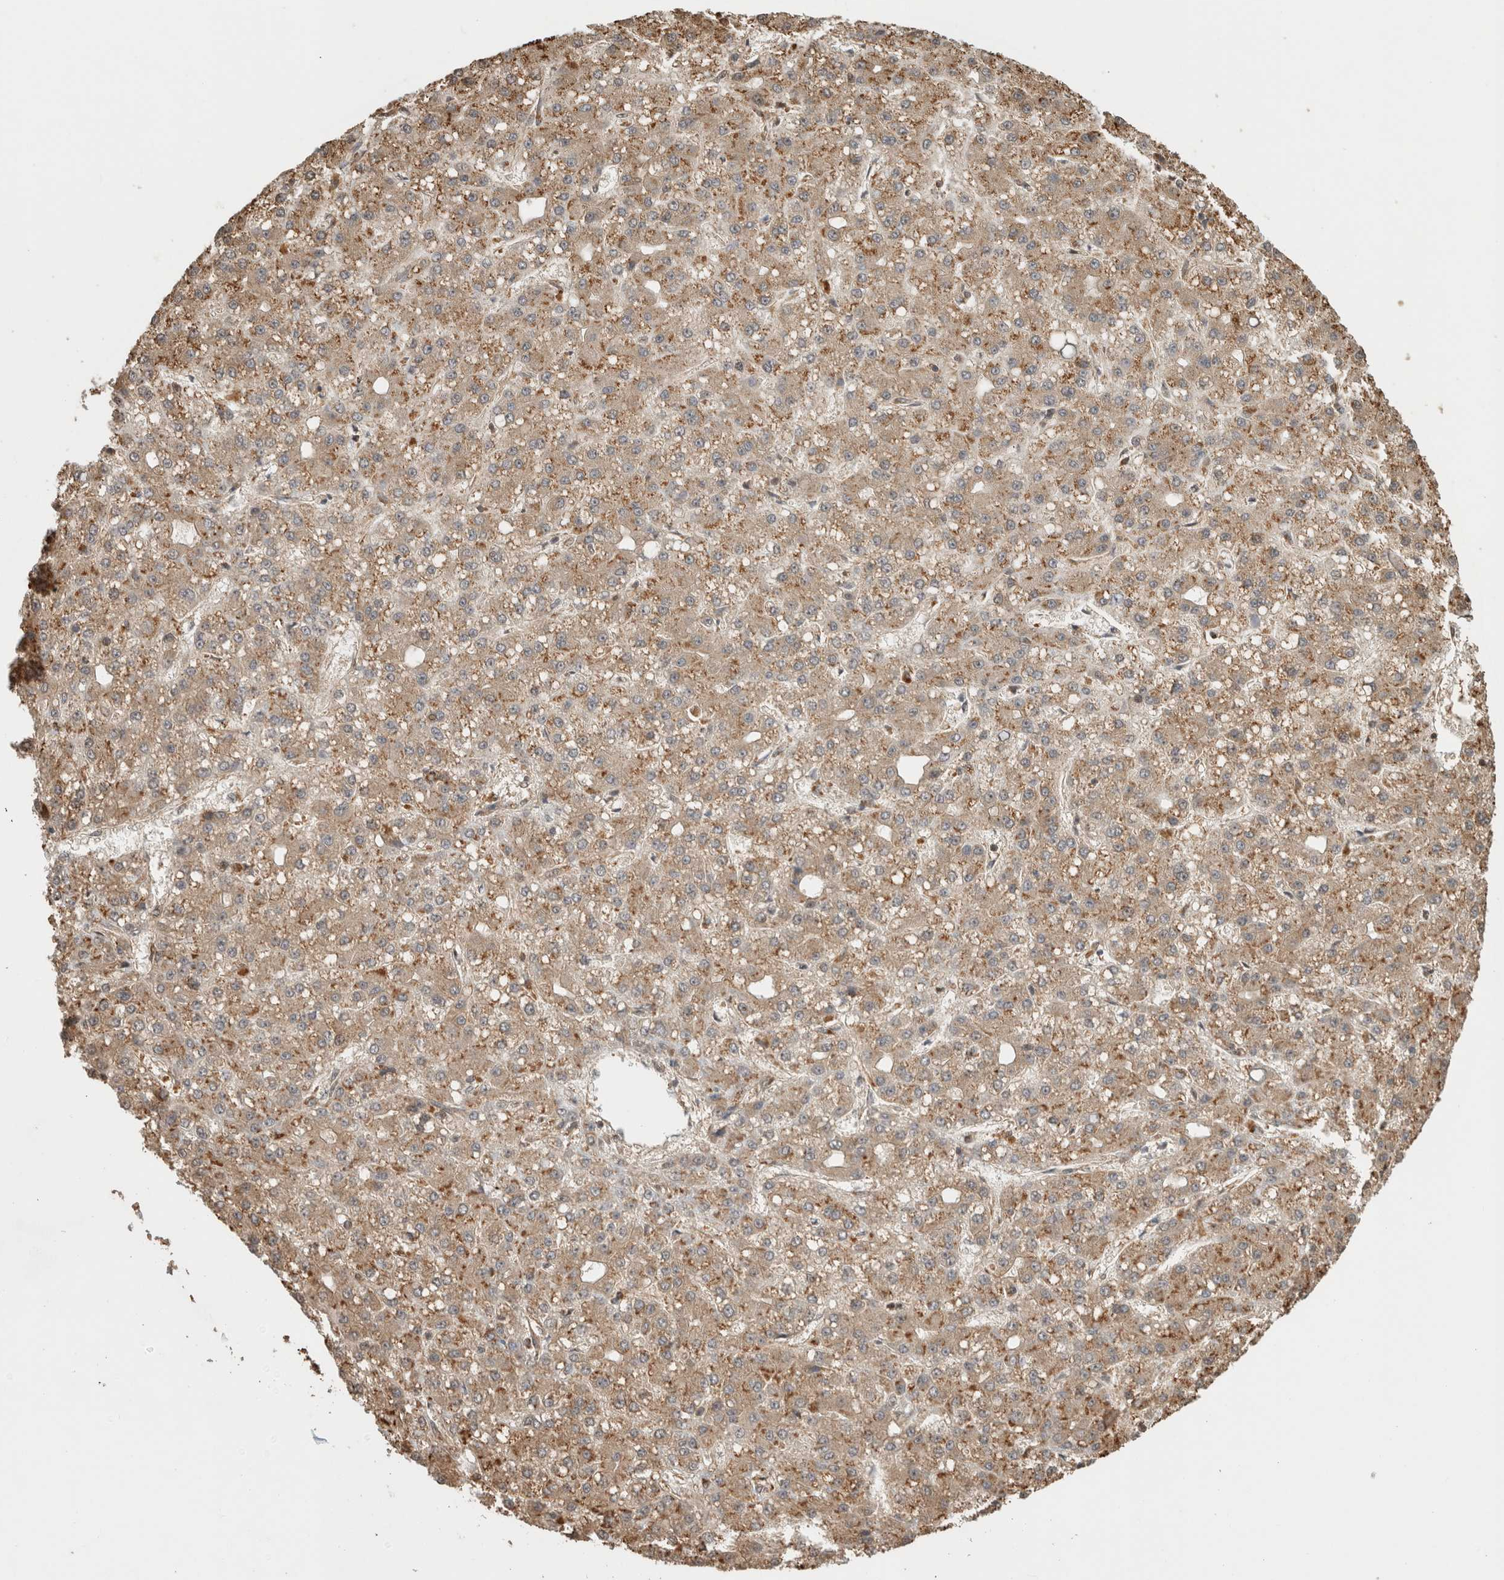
{"staining": {"intensity": "moderate", "quantity": ">75%", "location": "cytoplasmic/membranous"}, "tissue": "liver cancer", "cell_type": "Tumor cells", "image_type": "cancer", "snomed": [{"axis": "morphology", "description": "Carcinoma, Hepatocellular, NOS"}, {"axis": "topography", "description": "Liver"}], "caption": "Protein expression analysis of liver cancer (hepatocellular carcinoma) reveals moderate cytoplasmic/membranous positivity in about >75% of tumor cells.", "gene": "OTUD6B", "patient": {"sex": "male", "age": 67}}